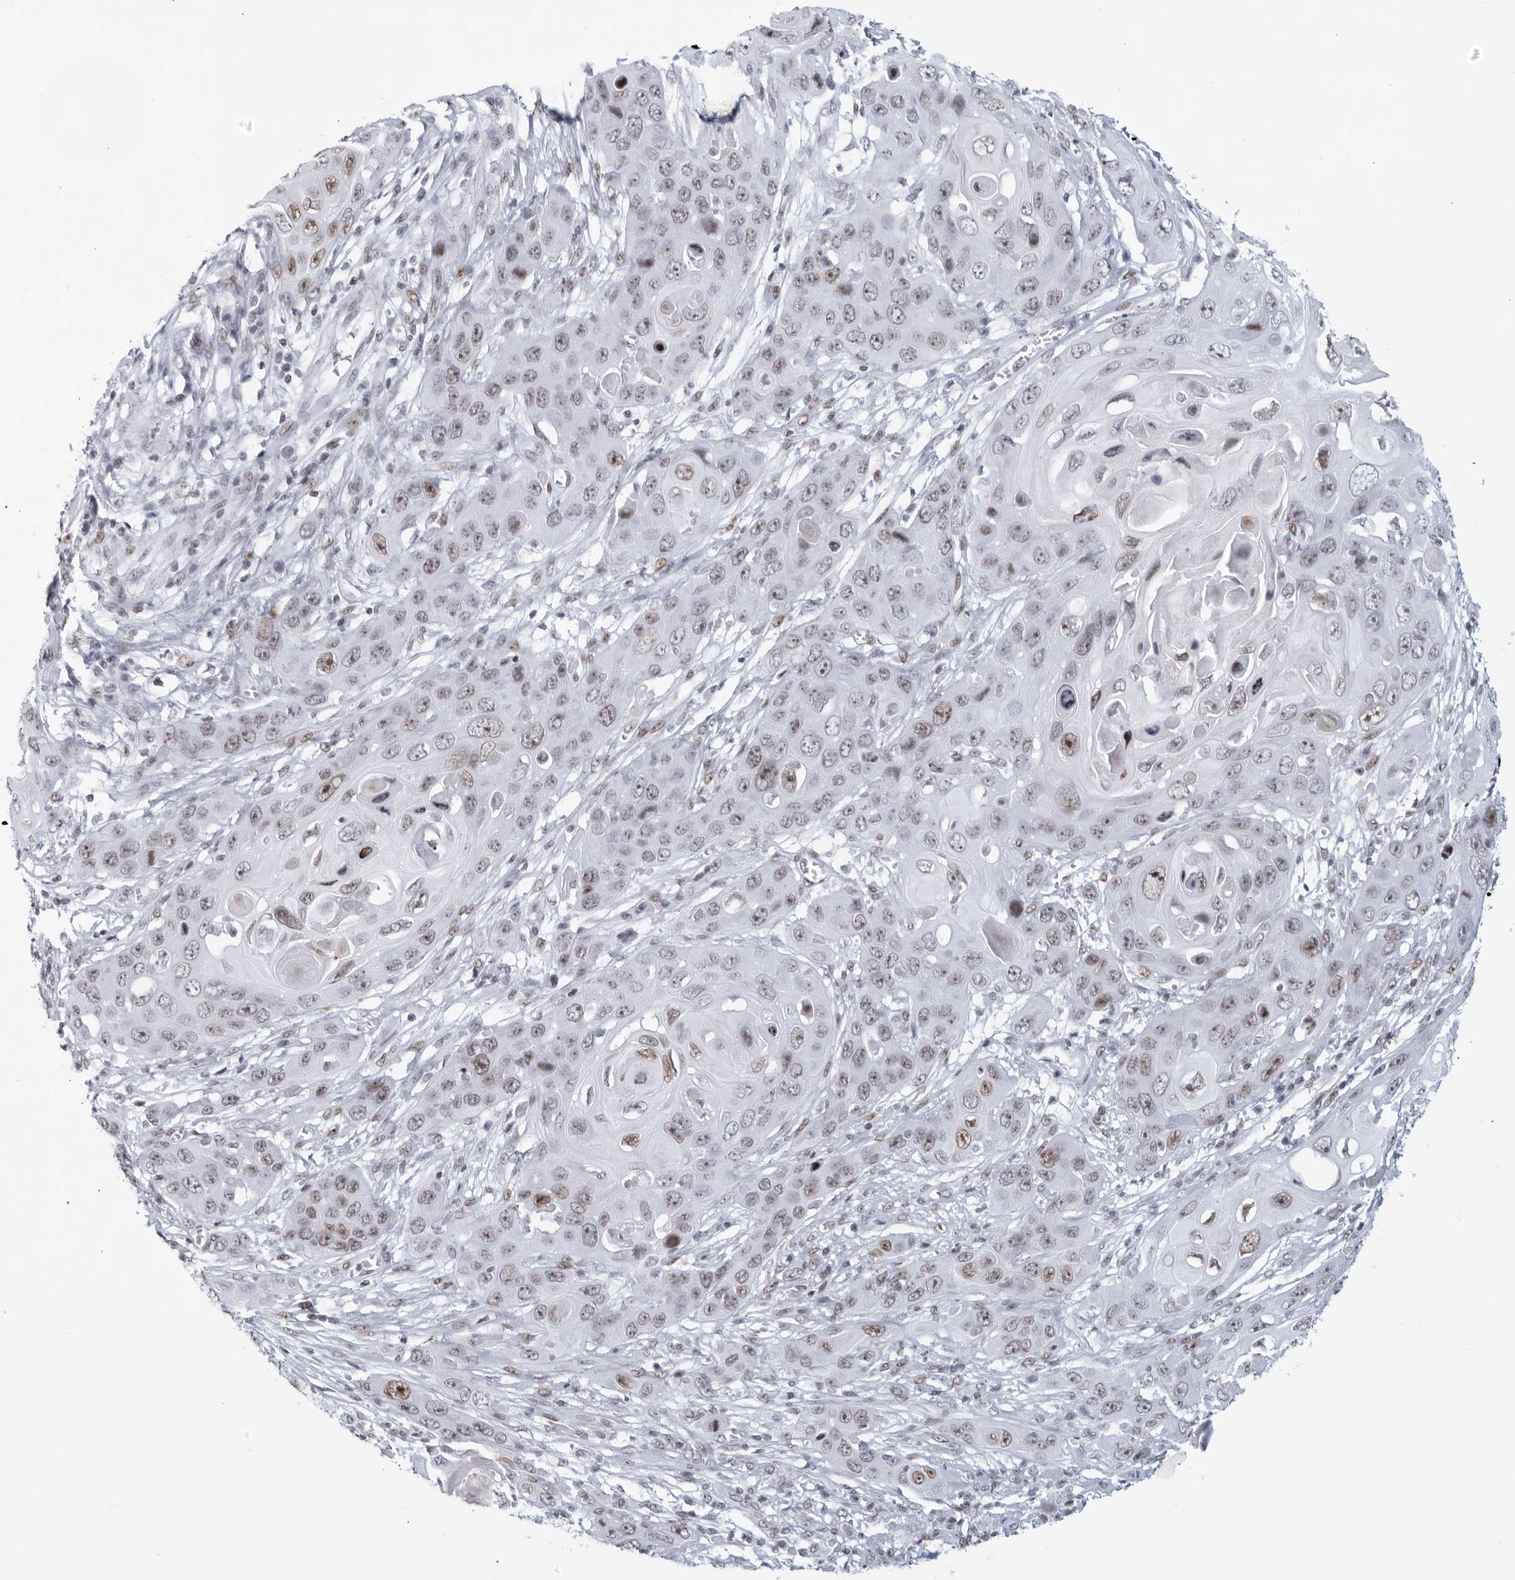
{"staining": {"intensity": "moderate", "quantity": "<25%", "location": "nuclear"}, "tissue": "skin cancer", "cell_type": "Tumor cells", "image_type": "cancer", "snomed": [{"axis": "morphology", "description": "Squamous cell carcinoma, NOS"}, {"axis": "topography", "description": "Skin"}], "caption": "A micrograph of squamous cell carcinoma (skin) stained for a protein demonstrates moderate nuclear brown staining in tumor cells.", "gene": "HP1BP3", "patient": {"sex": "male", "age": 55}}